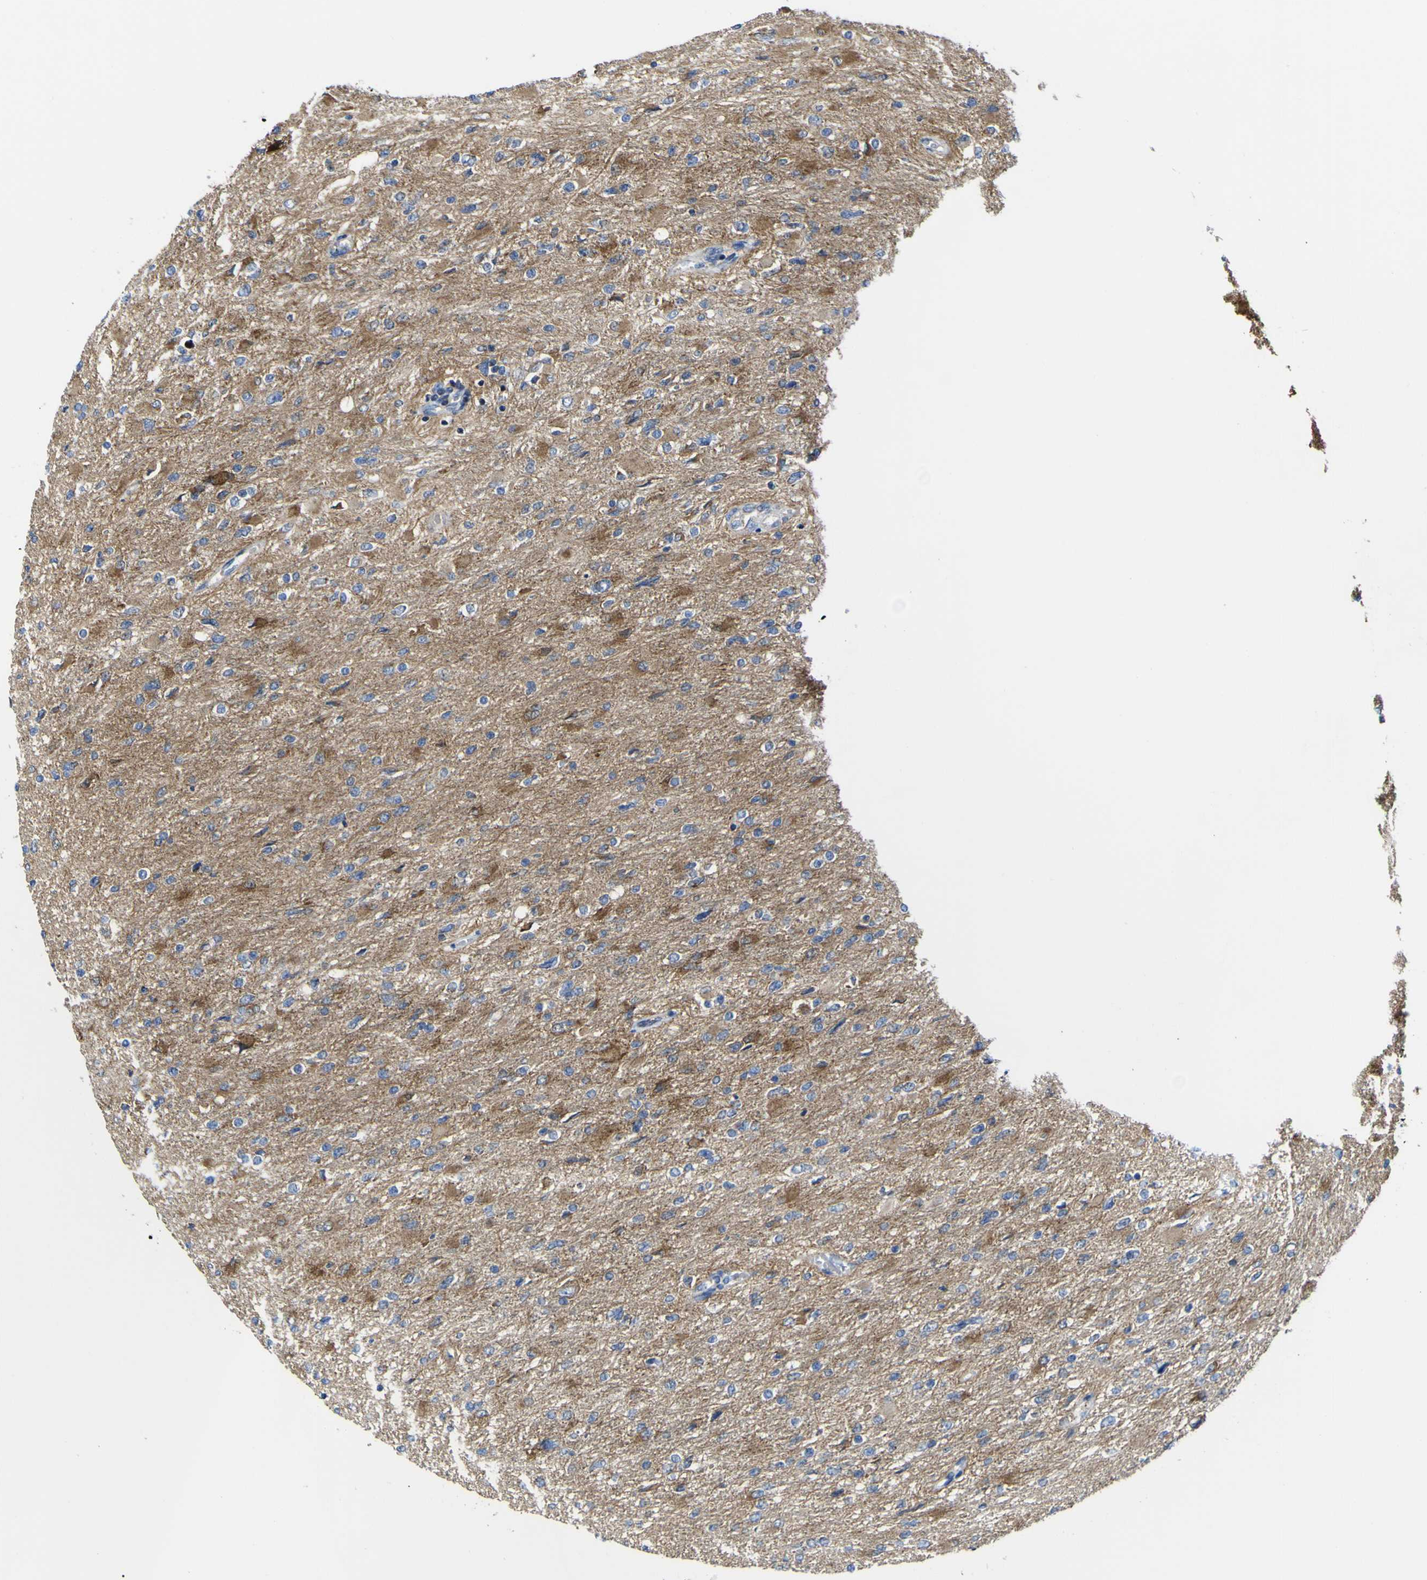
{"staining": {"intensity": "moderate", "quantity": "25%-75%", "location": "cytoplasmic/membranous"}, "tissue": "glioma", "cell_type": "Tumor cells", "image_type": "cancer", "snomed": [{"axis": "morphology", "description": "Glioma, malignant, High grade"}, {"axis": "topography", "description": "Cerebral cortex"}], "caption": "Tumor cells demonstrate medium levels of moderate cytoplasmic/membranous staining in about 25%-75% of cells in human malignant glioma (high-grade).", "gene": "CCDC90B", "patient": {"sex": "female", "age": 36}}